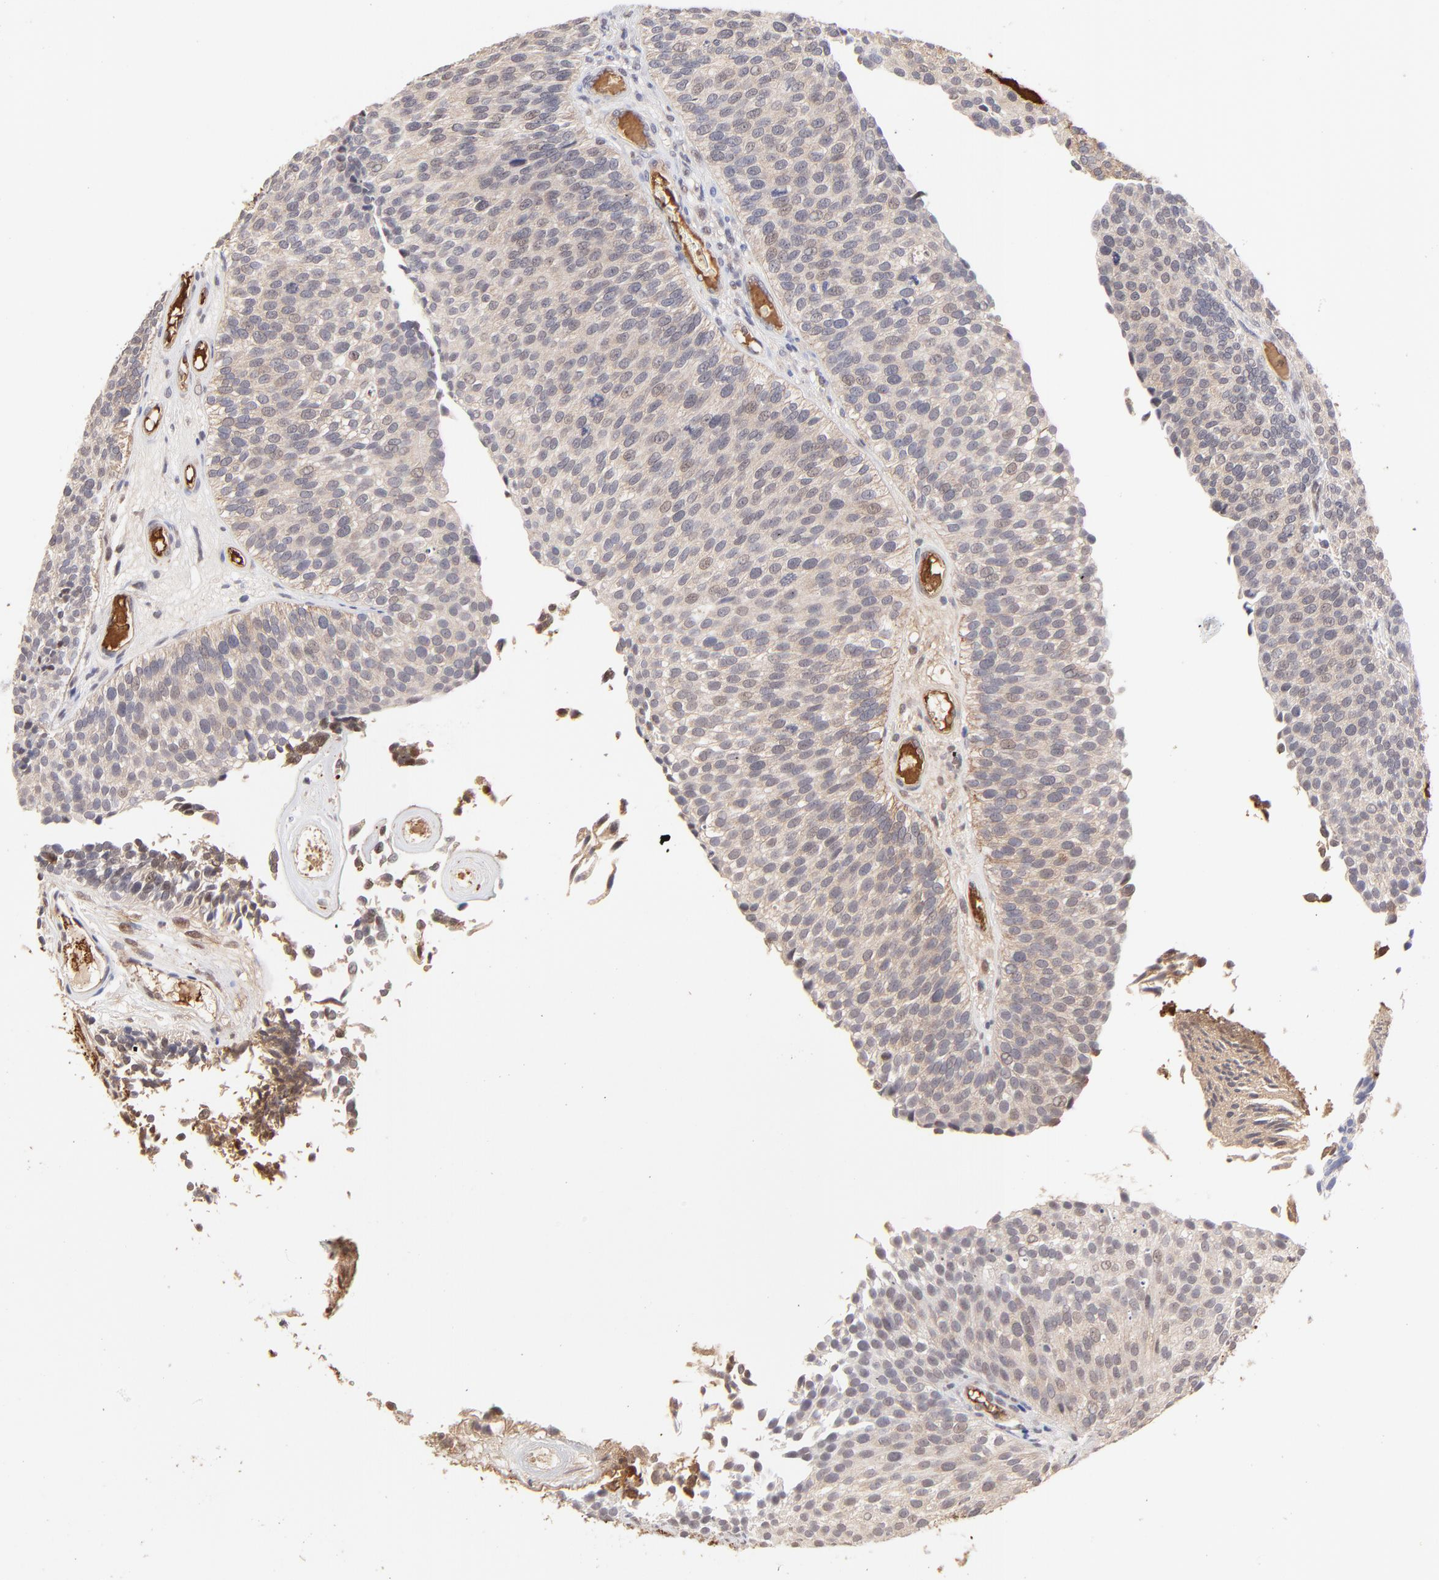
{"staining": {"intensity": "weak", "quantity": "<25%", "location": "cytoplasmic/membranous,nuclear"}, "tissue": "urothelial cancer", "cell_type": "Tumor cells", "image_type": "cancer", "snomed": [{"axis": "morphology", "description": "Urothelial carcinoma, Low grade"}, {"axis": "topography", "description": "Urinary bladder"}], "caption": "Micrograph shows no protein expression in tumor cells of urothelial cancer tissue.", "gene": "PSMD14", "patient": {"sex": "male", "age": 84}}